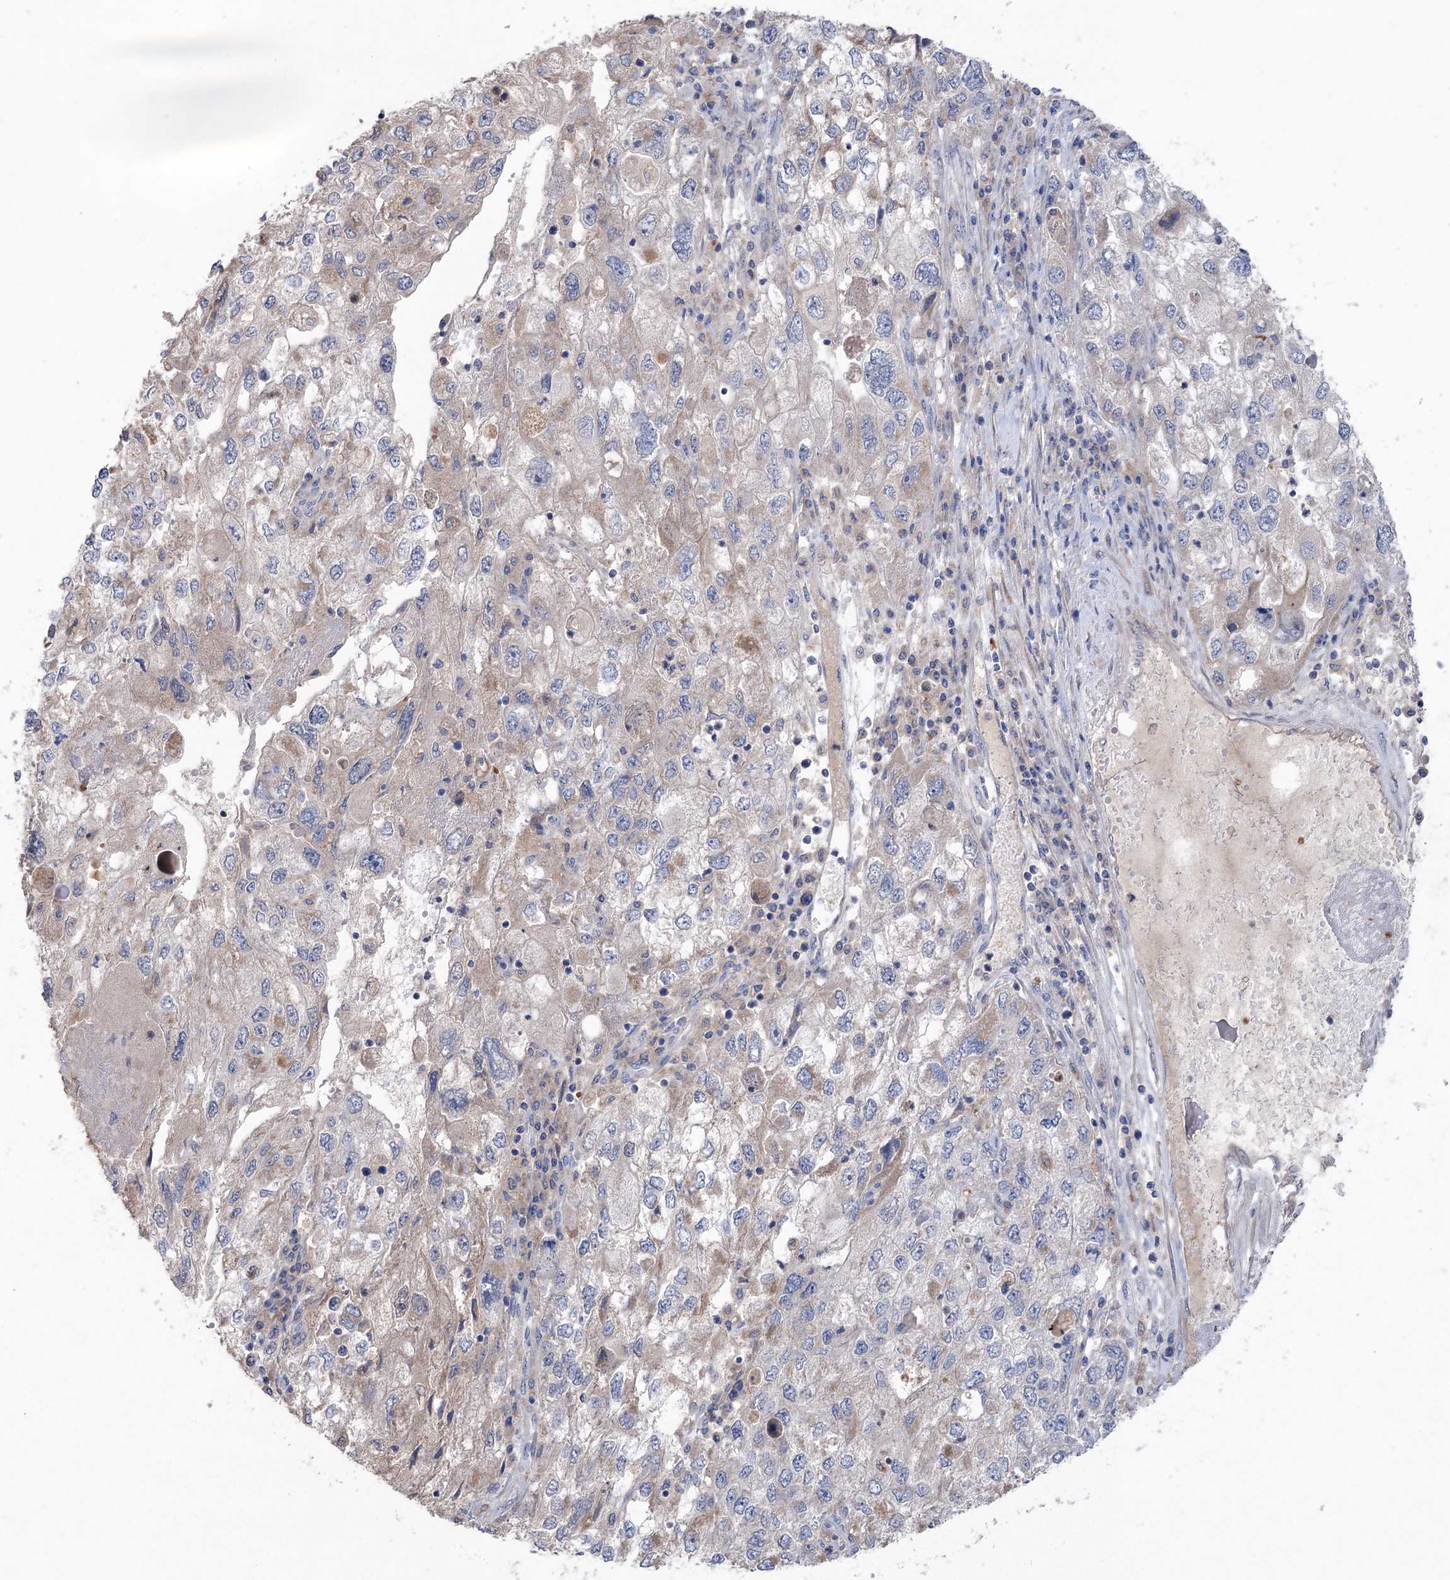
{"staining": {"intensity": "weak", "quantity": "<25%", "location": "cytoplasmic/membranous"}, "tissue": "endometrial cancer", "cell_type": "Tumor cells", "image_type": "cancer", "snomed": [{"axis": "morphology", "description": "Adenocarcinoma, NOS"}, {"axis": "topography", "description": "Endometrium"}], "caption": "This is an immunohistochemistry (IHC) photomicrograph of endometrial adenocarcinoma. There is no staining in tumor cells.", "gene": "MTCH2", "patient": {"sex": "female", "age": 49}}